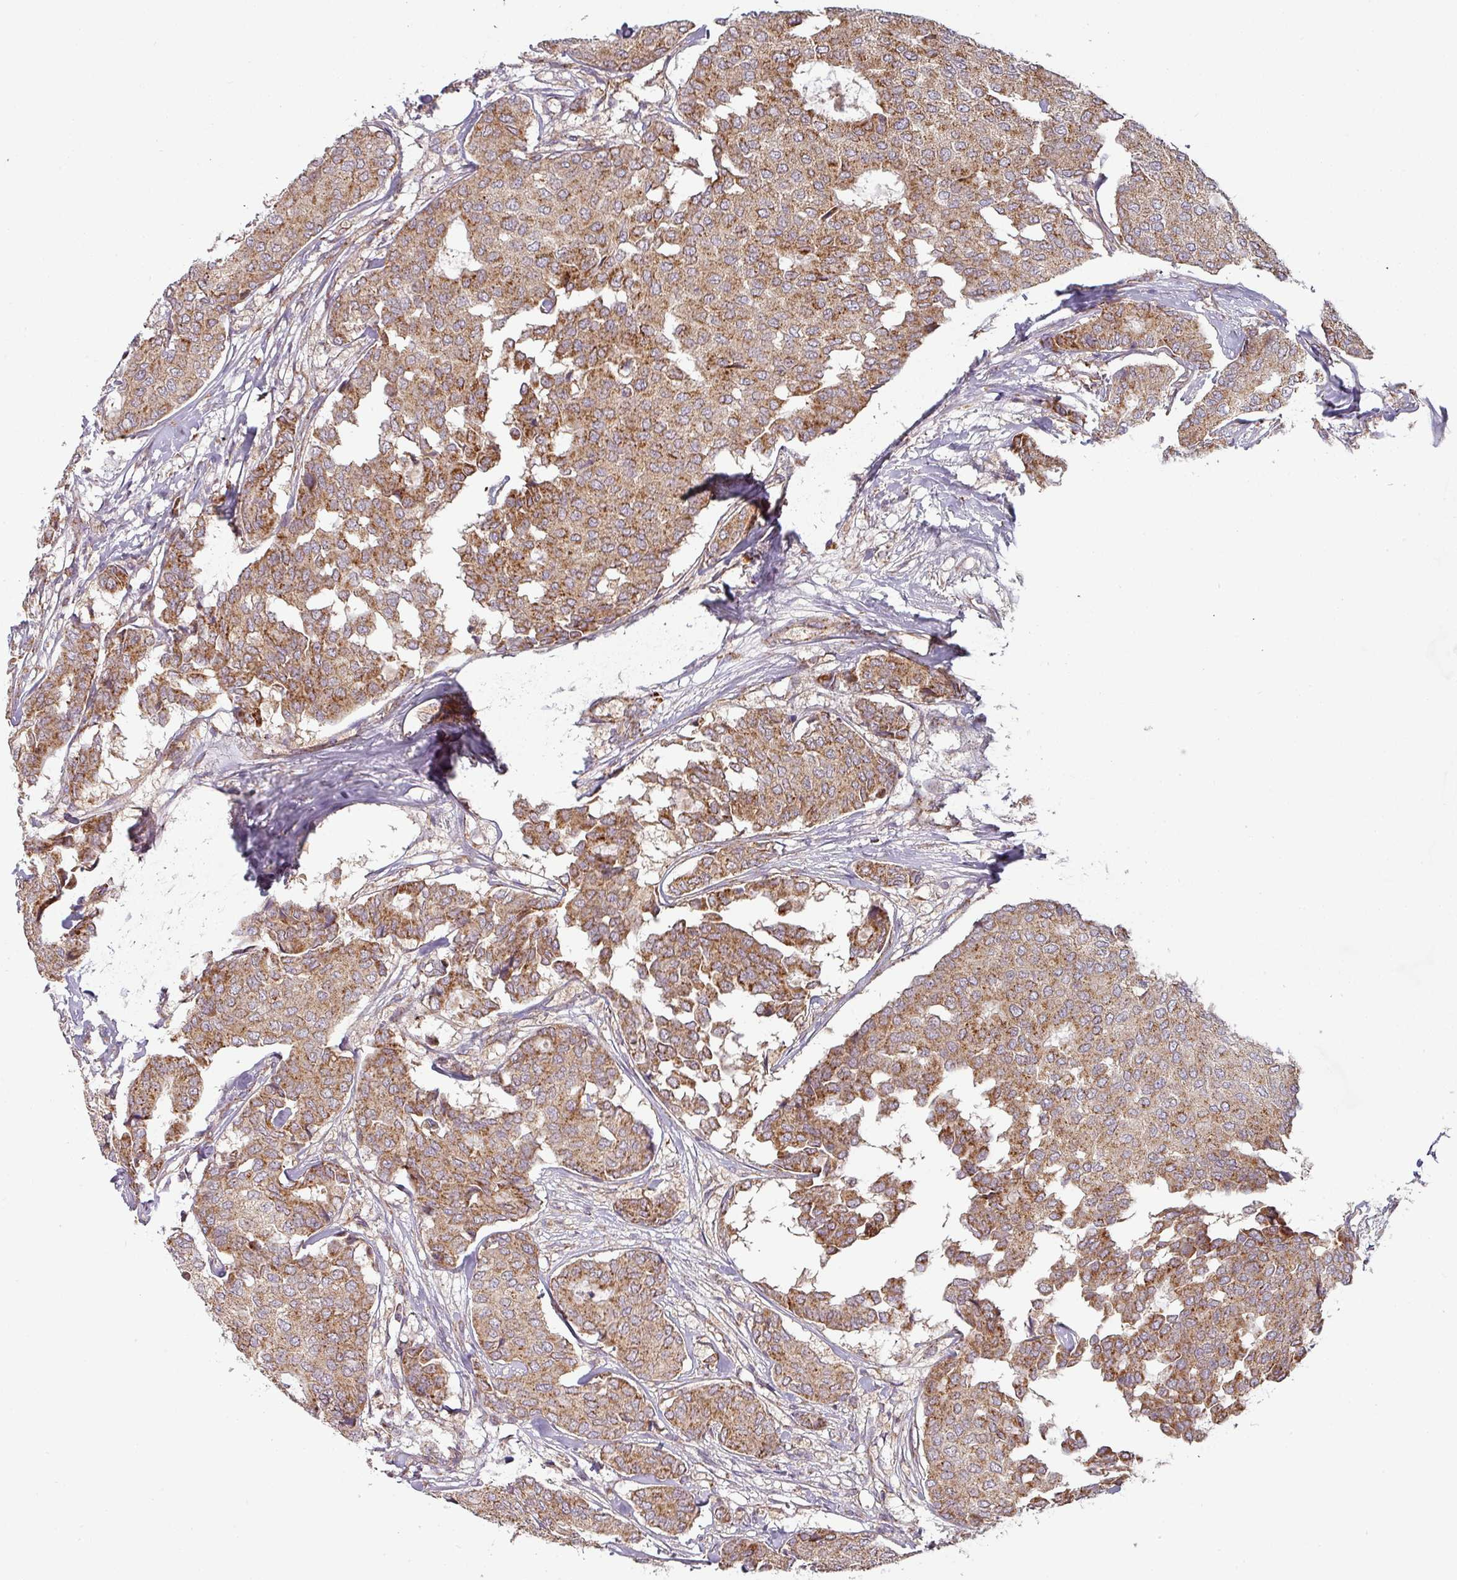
{"staining": {"intensity": "moderate", "quantity": ">75%", "location": "cytoplasmic/membranous"}, "tissue": "breast cancer", "cell_type": "Tumor cells", "image_type": "cancer", "snomed": [{"axis": "morphology", "description": "Duct carcinoma"}, {"axis": "topography", "description": "Breast"}], "caption": "High-power microscopy captured an IHC photomicrograph of intraductal carcinoma (breast), revealing moderate cytoplasmic/membranous staining in approximately >75% of tumor cells.", "gene": "MRPS16", "patient": {"sex": "female", "age": 75}}